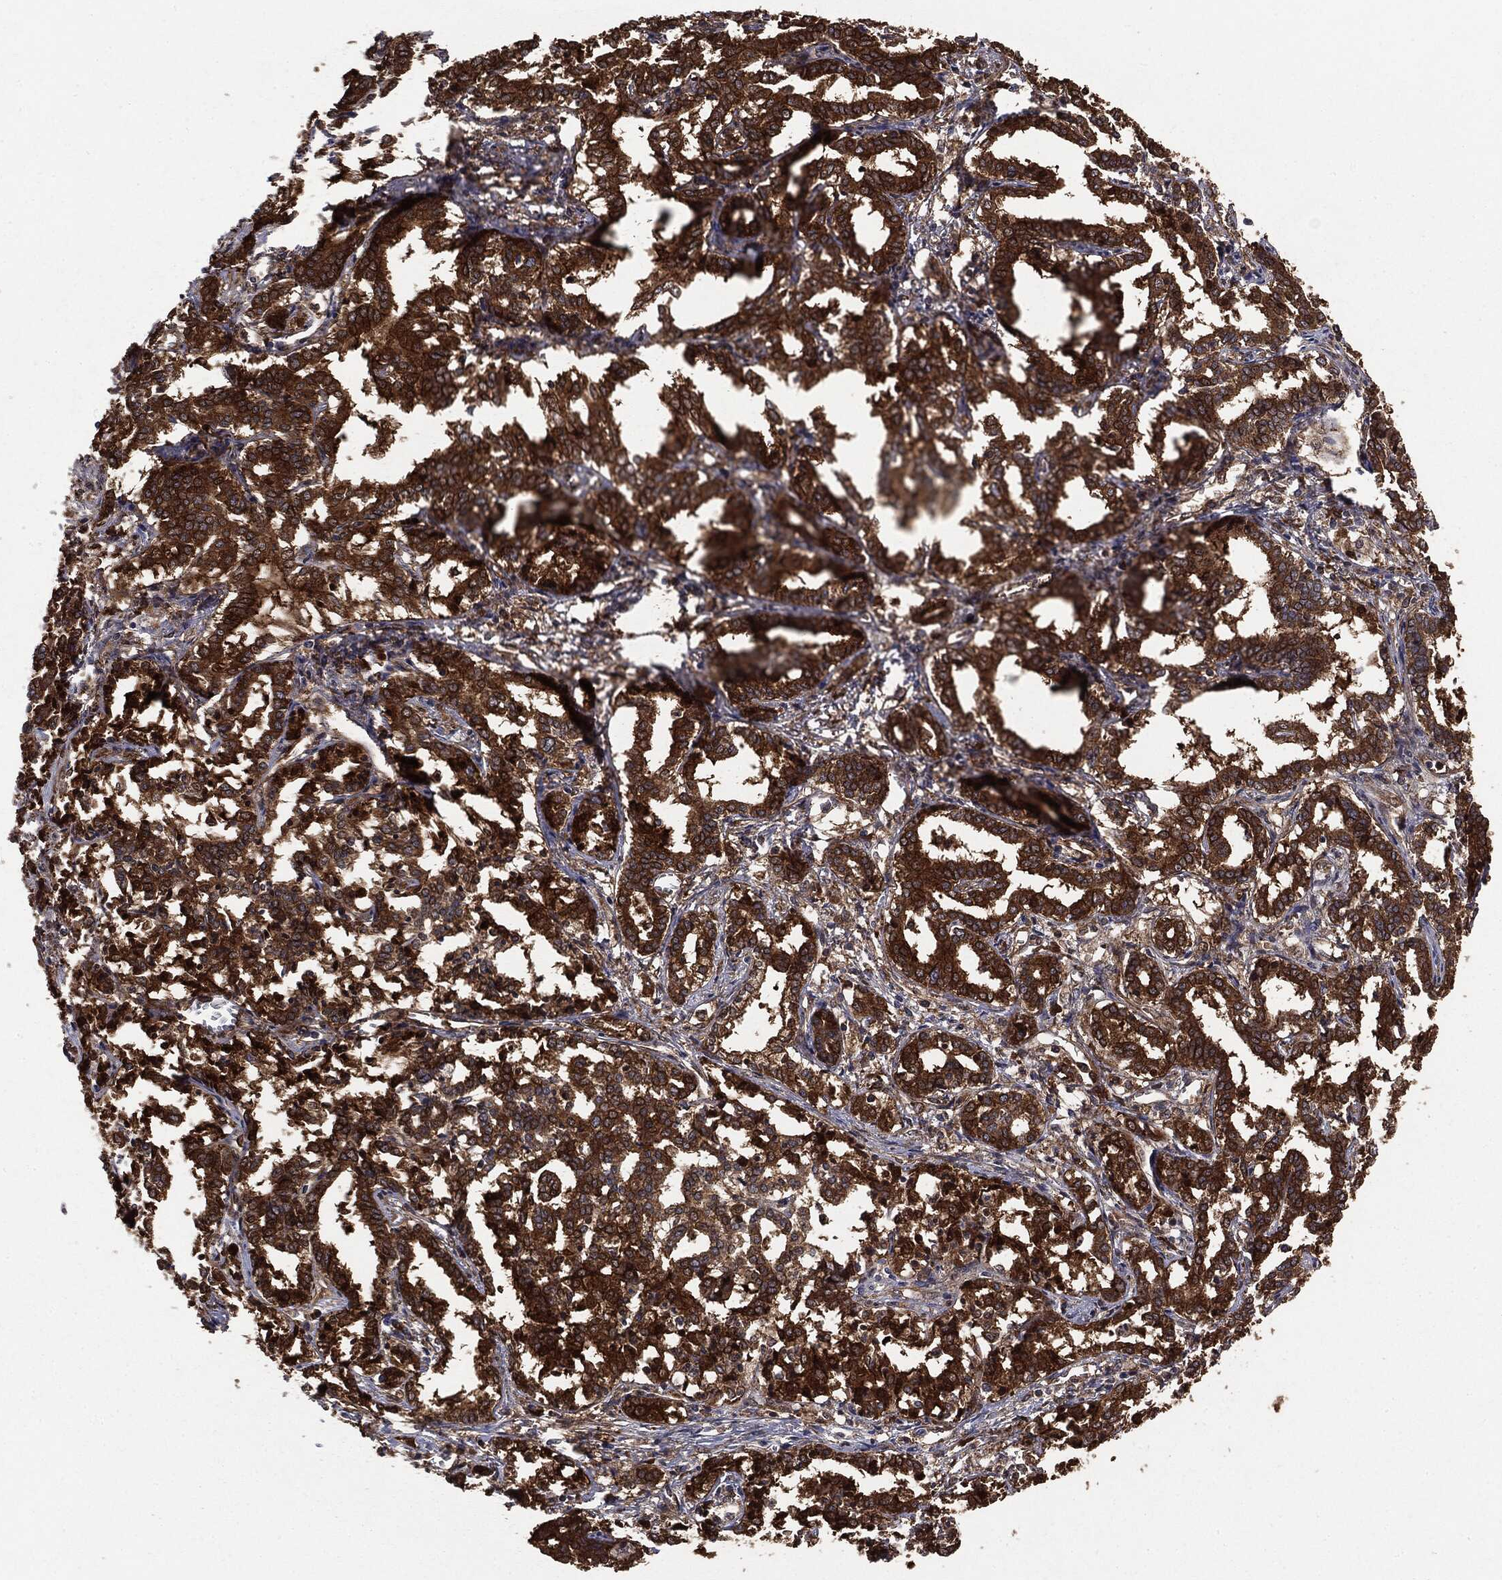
{"staining": {"intensity": "strong", "quantity": ">75%", "location": "cytoplasmic/membranous"}, "tissue": "liver cancer", "cell_type": "Tumor cells", "image_type": "cancer", "snomed": [{"axis": "morphology", "description": "Cholangiocarcinoma"}, {"axis": "topography", "description": "Liver"}], "caption": "Strong cytoplasmic/membranous positivity is identified in approximately >75% of tumor cells in liver cancer. The staining is performed using DAB (3,3'-diaminobenzidine) brown chromogen to label protein expression. The nuclei are counter-stained blue using hematoxylin.", "gene": "NME1", "patient": {"sex": "female", "age": 47}}